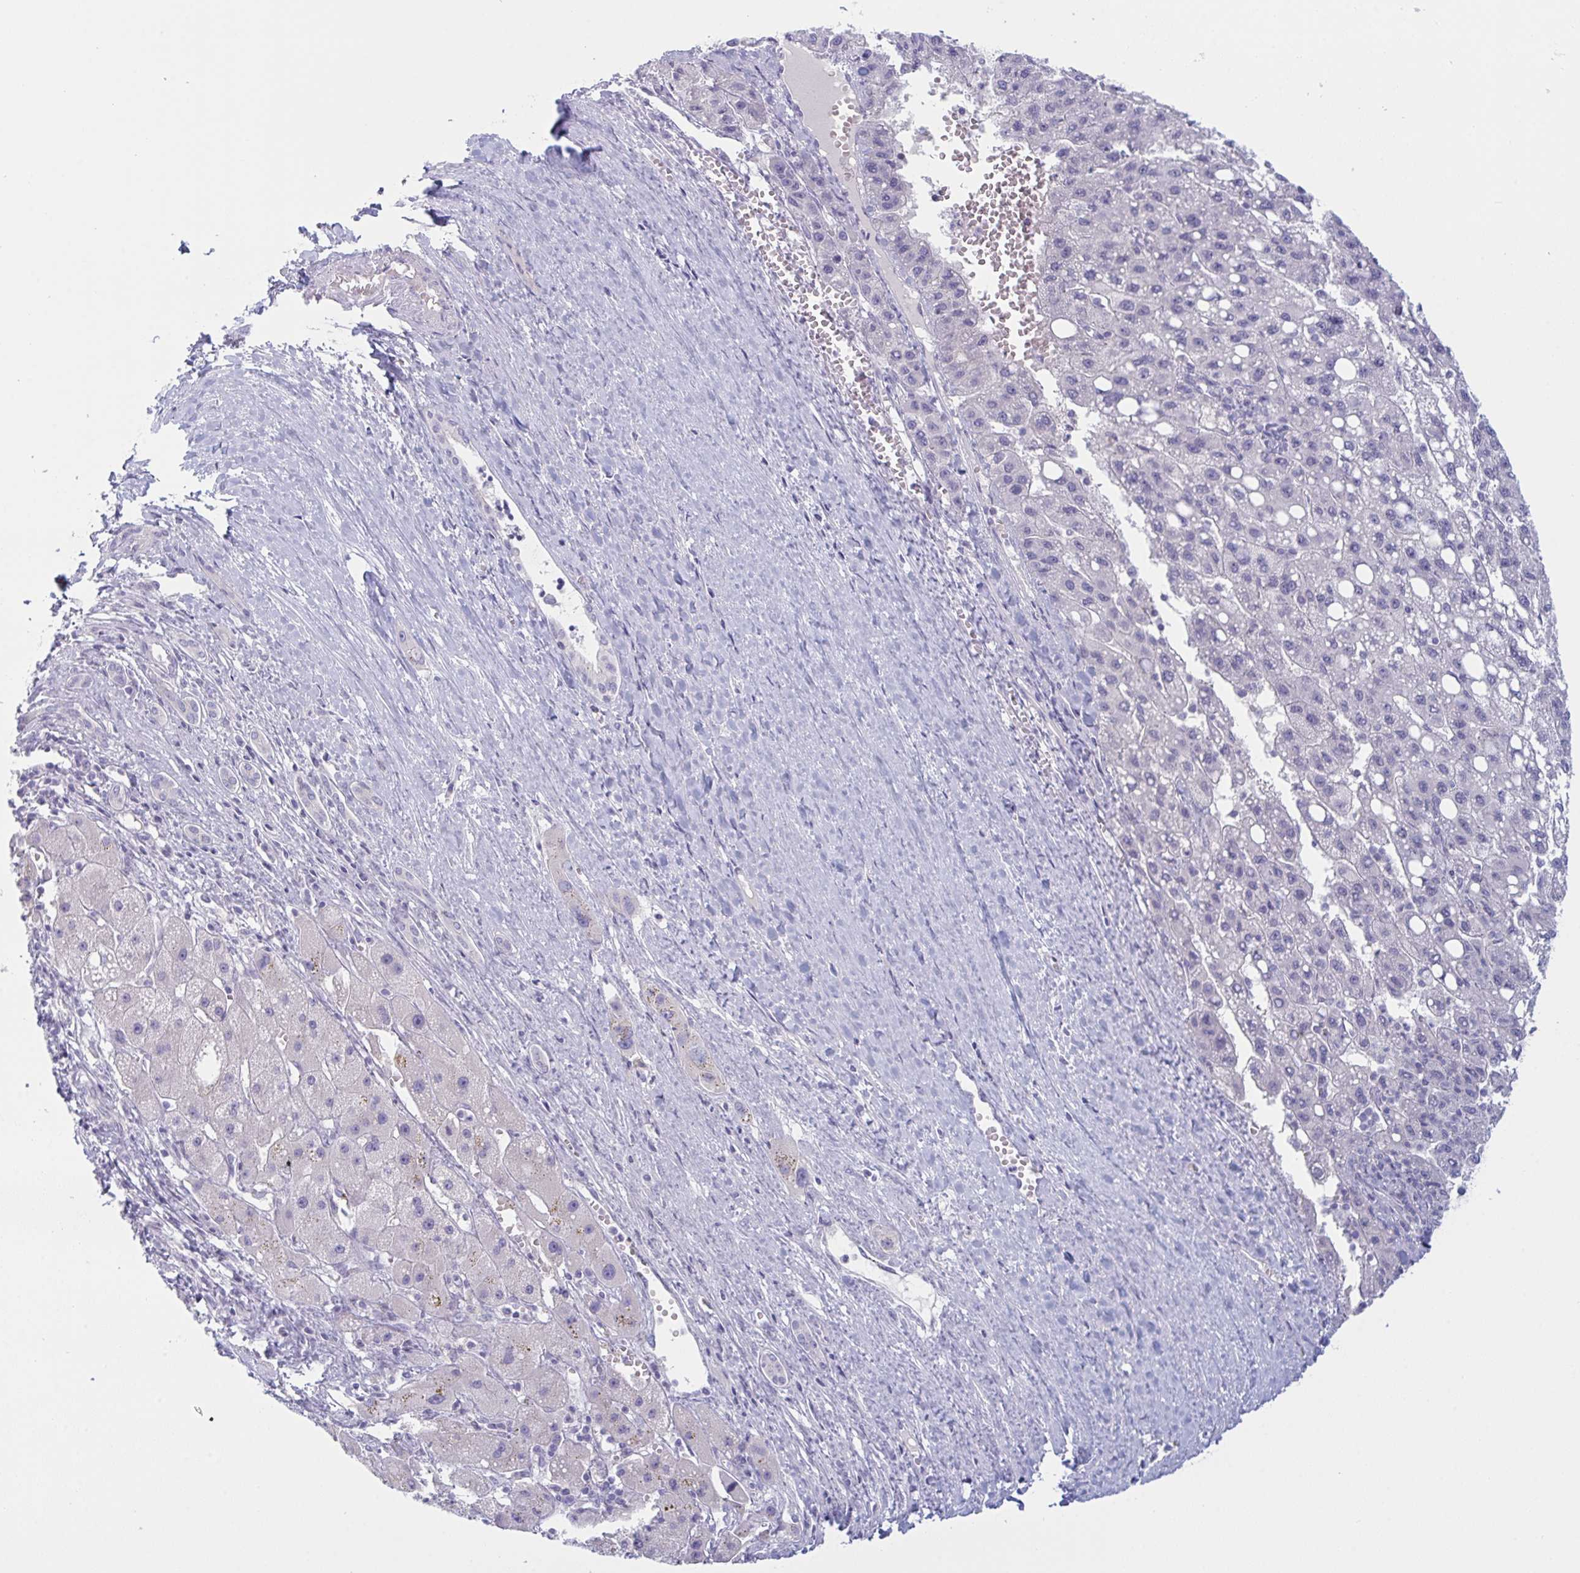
{"staining": {"intensity": "negative", "quantity": "none", "location": "none"}, "tissue": "liver cancer", "cell_type": "Tumor cells", "image_type": "cancer", "snomed": [{"axis": "morphology", "description": "Carcinoma, Hepatocellular, NOS"}, {"axis": "topography", "description": "Liver"}], "caption": "Immunohistochemistry micrograph of neoplastic tissue: liver hepatocellular carcinoma stained with DAB shows no significant protein expression in tumor cells.", "gene": "NAA30", "patient": {"sex": "female", "age": 82}}